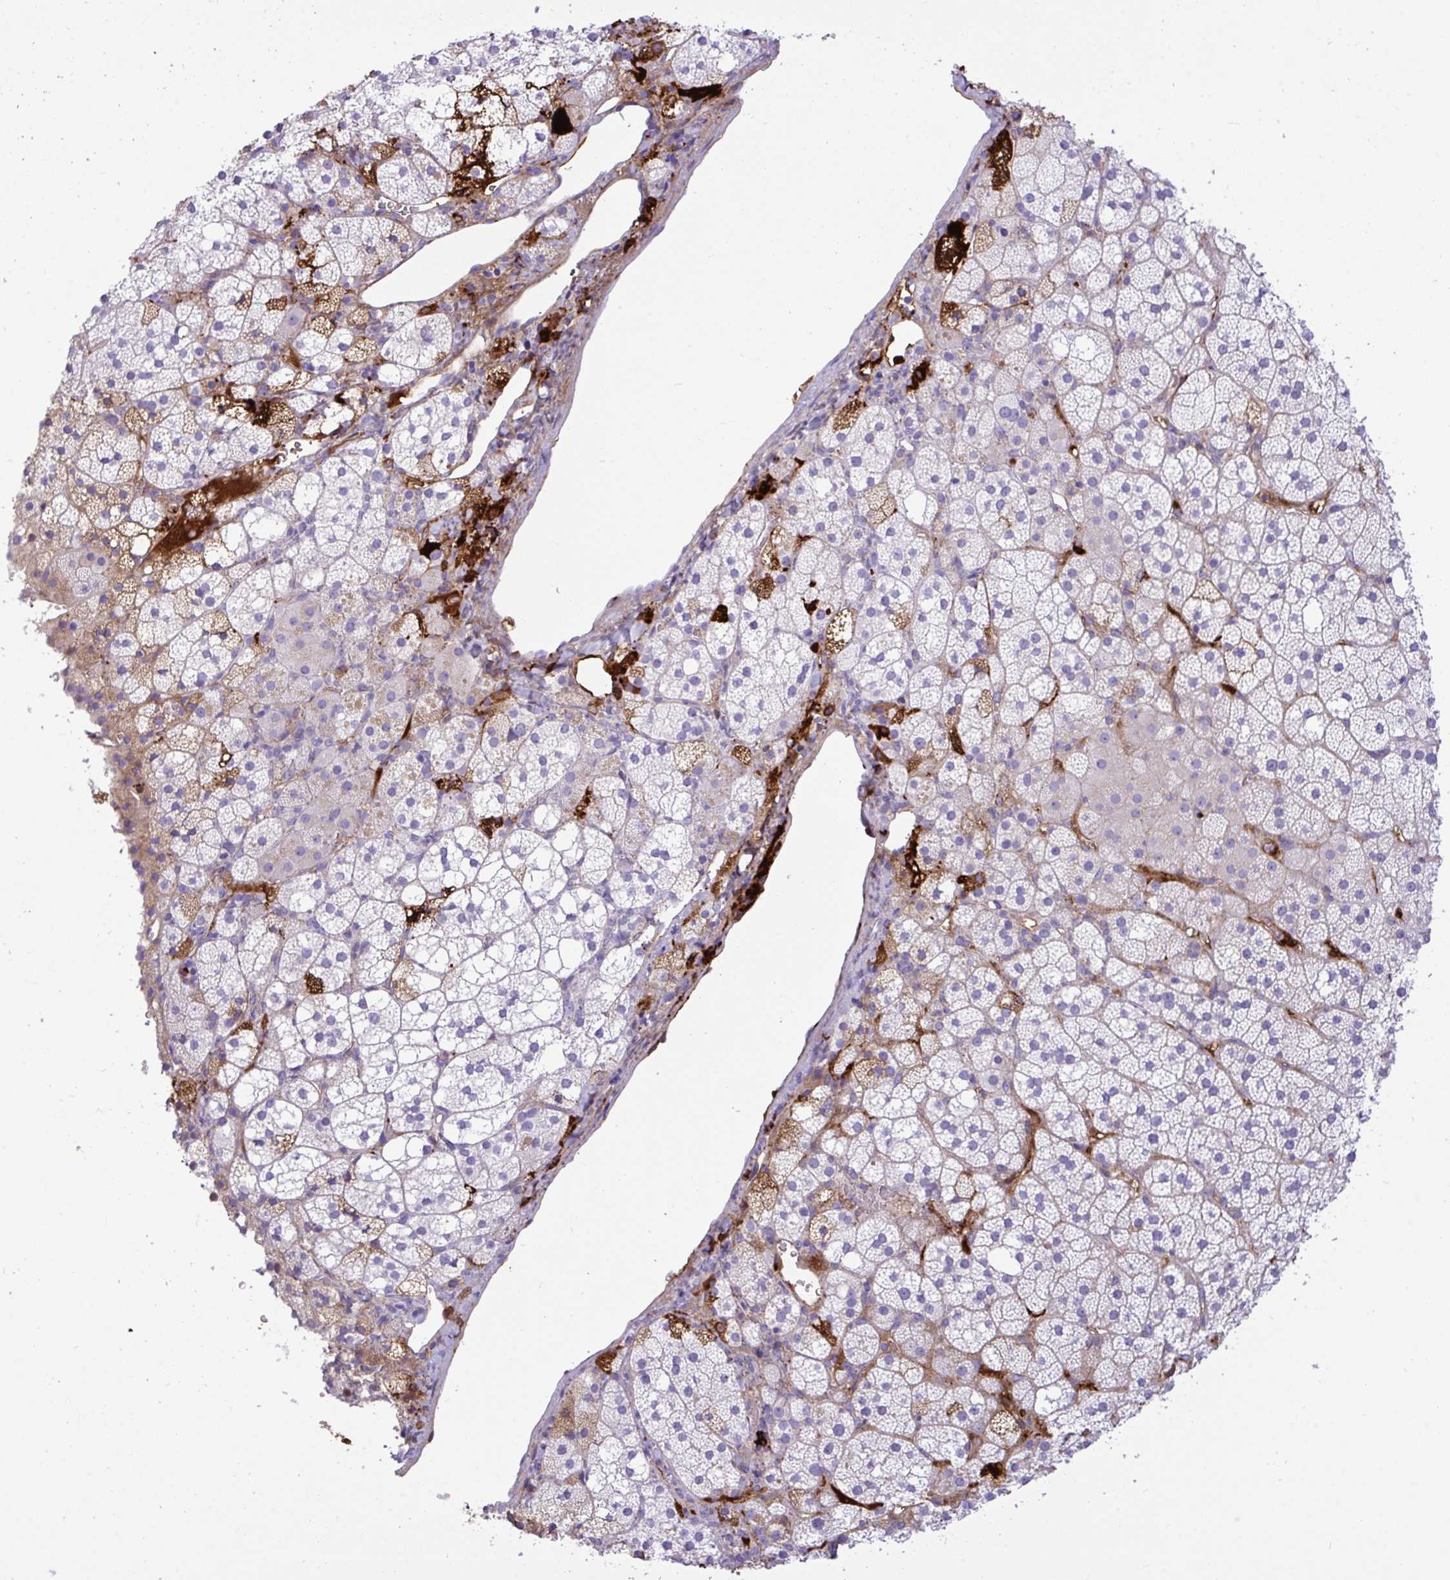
{"staining": {"intensity": "strong", "quantity": "<25%", "location": "cytoplasmic/membranous"}, "tissue": "adrenal gland", "cell_type": "Glandular cells", "image_type": "normal", "snomed": [{"axis": "morphology", "description": "Normal tissue, NOS"}, {"axis": "topography", "description": "Adrenal gland"}], "caption": "Immunohistochemistry (DAB) staining of benign human adrenal gland demonstrates strong cytoplasmic/membranous protein expression in about <25% of glandular cells.", "gene": "F2", "patient": {"sex": "male", "age": 53}}